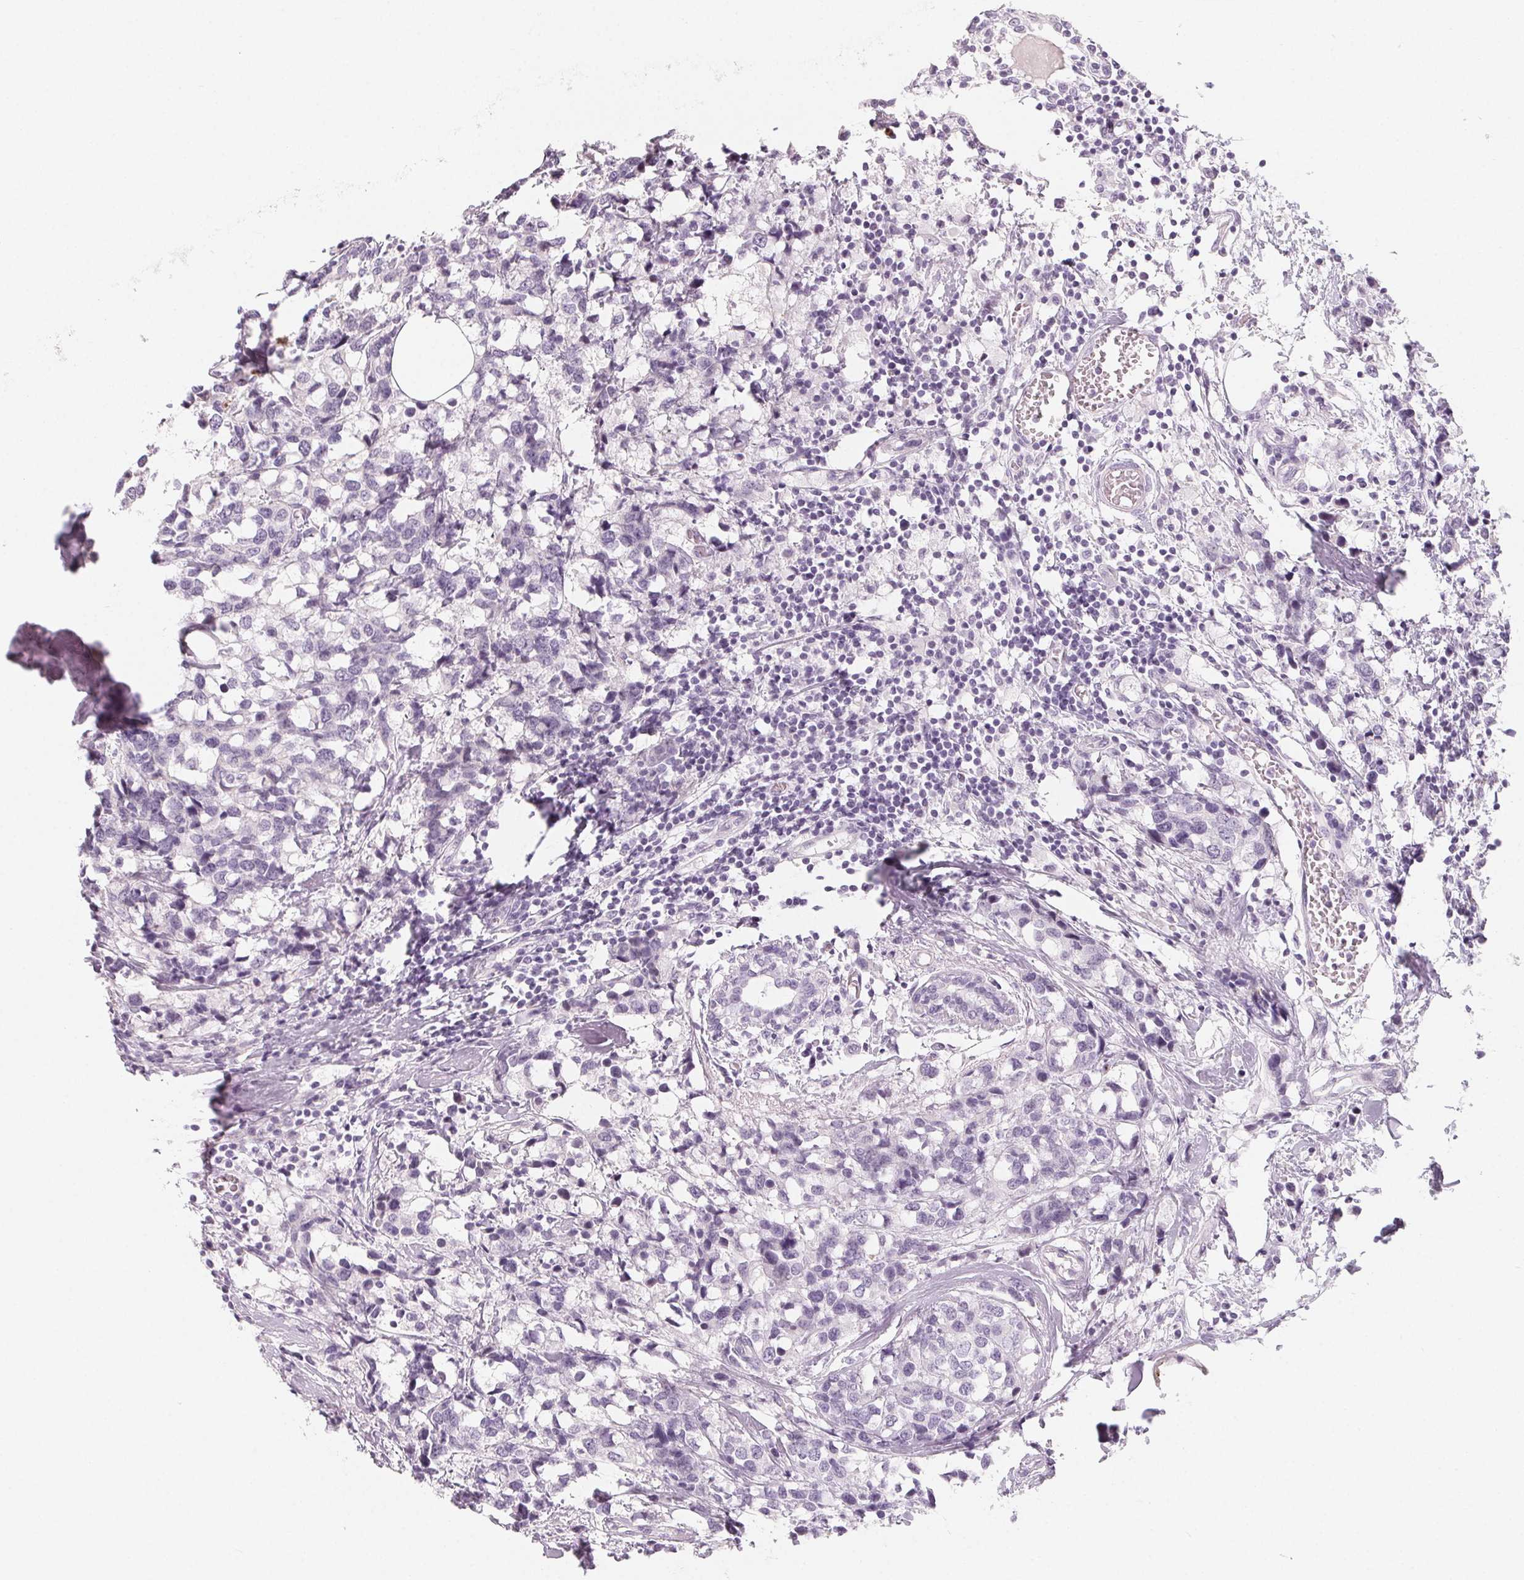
{"staining": {"intensity": "negative", "quantity": "none", "location": "none"}, "tissue": "breast cancer", "cell_type": "Tumor cells", "image_type": "cancer", "snomed": [{"axis": "morphology", "description": "Lobular carcinoma"}, {"axis": "topography", "description": "Breast"}], "caption": "Human breast cancer stained for a protein using immunohistochemistry (IHC) demonstrates no positivity in tumor cells.", "gene": "SH3GL2", "patient": {"sex": "female", "age": 59}}